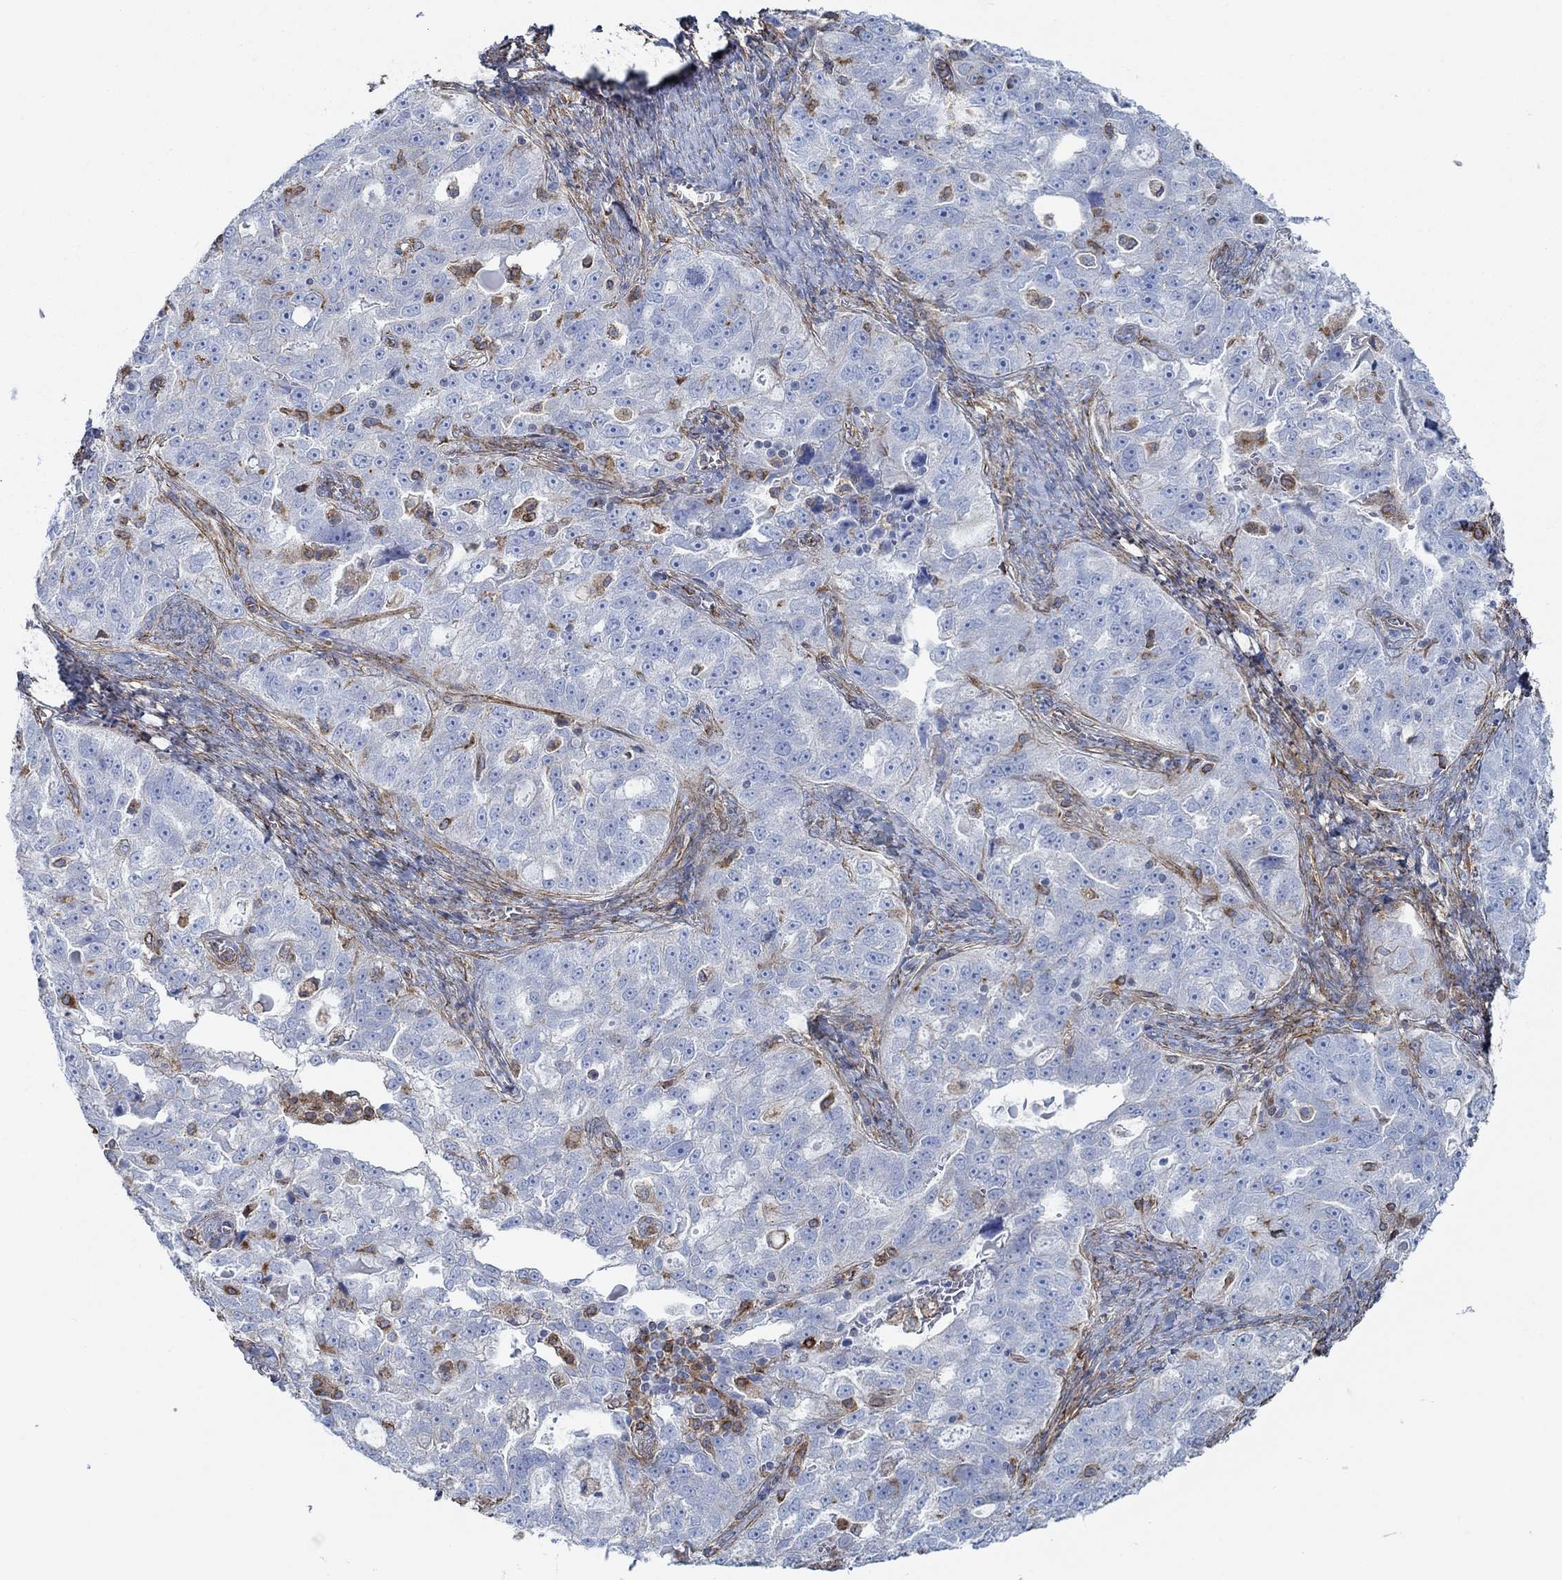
{"staining": {"intensity": "strong", "quantity": "<25%", "location": "cytoplasmic/membranous"}, "tissue": "ovarian cancer", "cell_type": "Tumor cells", "image_type": "cancer", "snomed": [{"axis": "morphology", "description": "Cystadenocarcinoma, serous, NOS"}, {"axis": "topography", "description": "Ovary"}], "caption": "Strong cytoplasmic/membranous staining is present in about <25% of tumor cells in ovarian serous cystadenocarcinoma.", "gene": "STC2", "patient": {"sex": "female", "age": 51}}